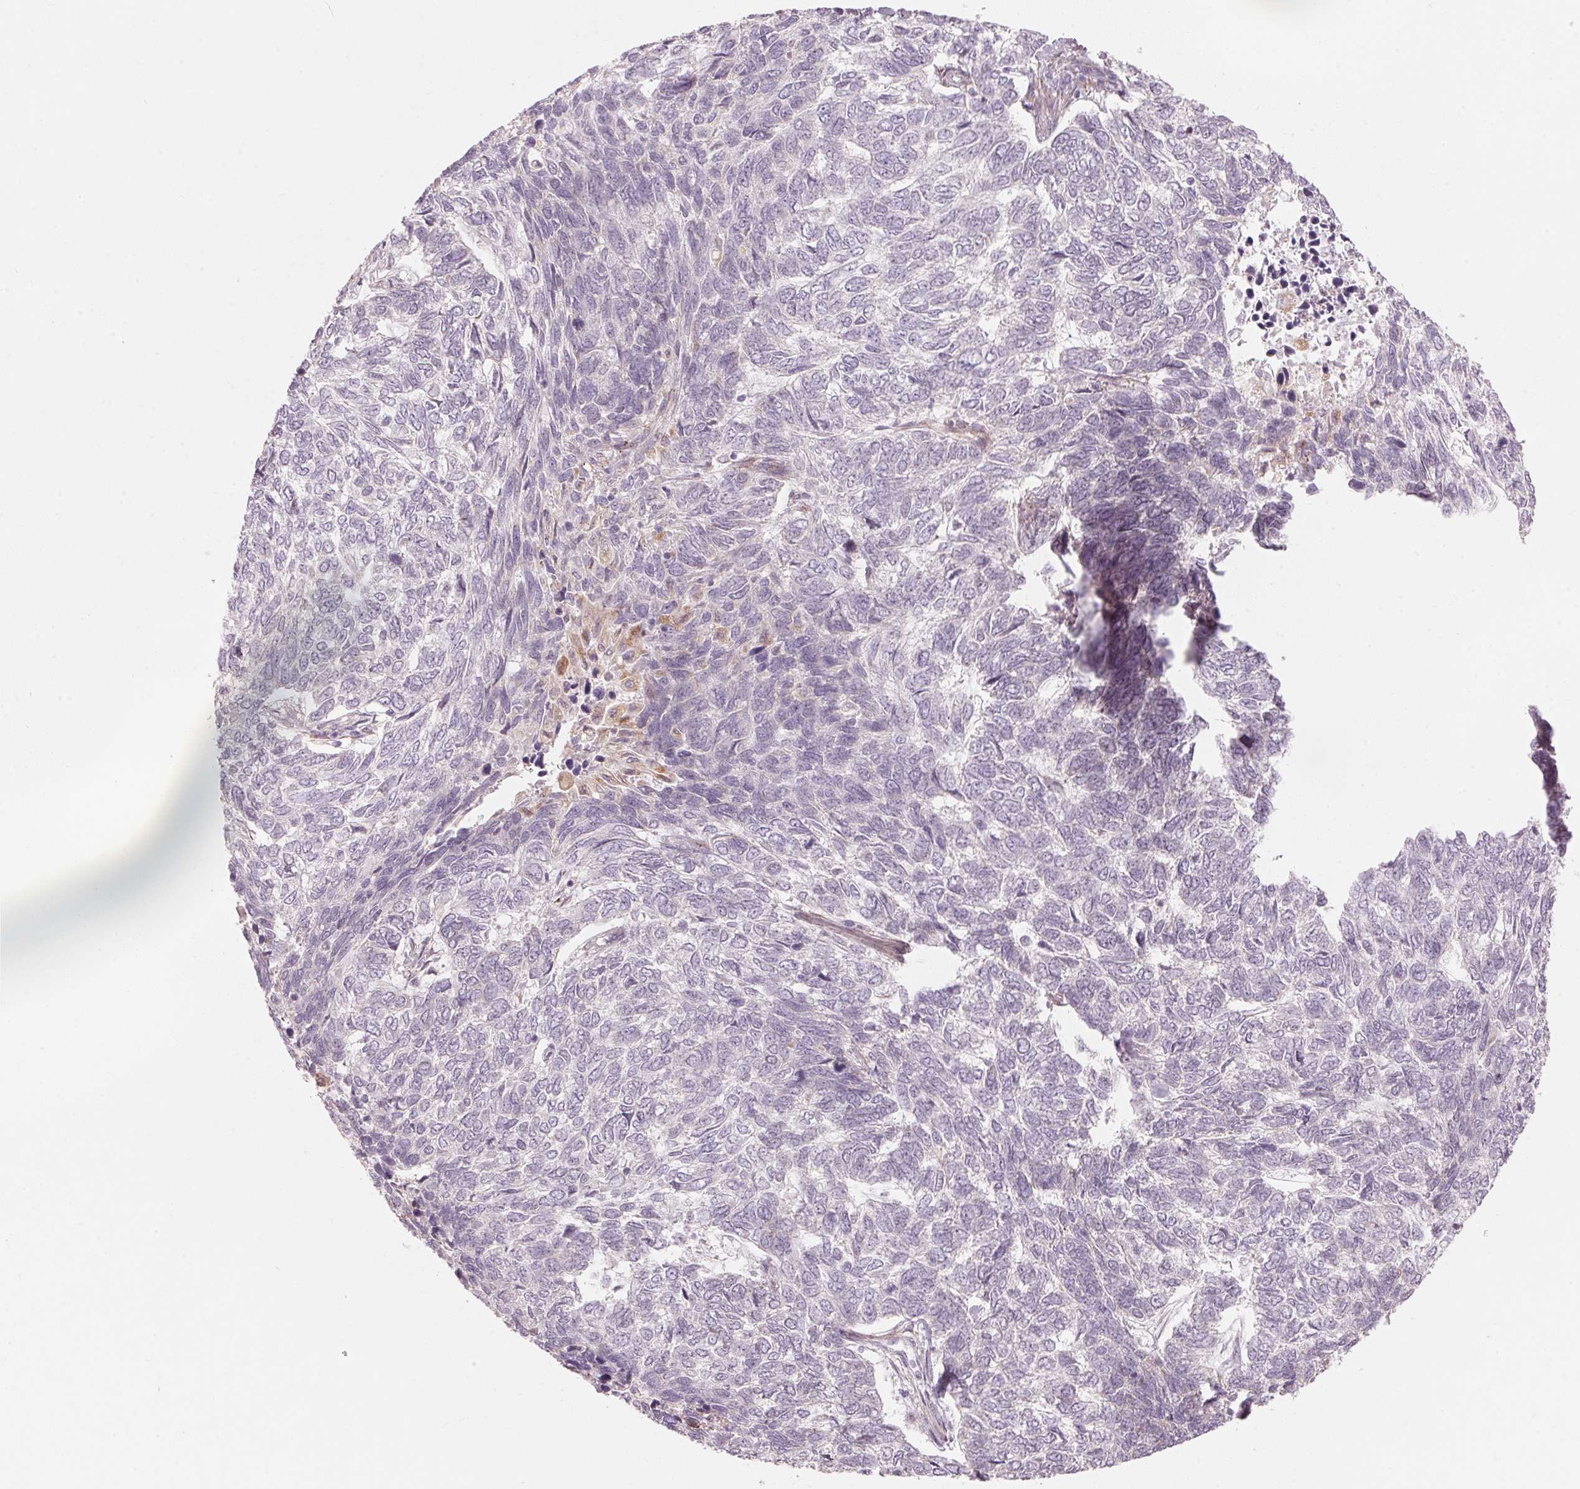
{"staining": {"intensity": "negative", "quantity": "none", "location": "none"}, "tissue": "skin cancer", "cell_type": "Tumor cells", "image_type": "cancer", "snomed": [{"axis": "morphology", "description": "Basal cell carcinoma"}, {"axis": "topography", "description": "Skin"}], "caption": "IHC of basal cell carcinoma (skin) reveals no expression in tumor cells. (DAB IHC, high magnification).", "gene": "TMED6", "patient": {"sex": "female", "age": 65}}